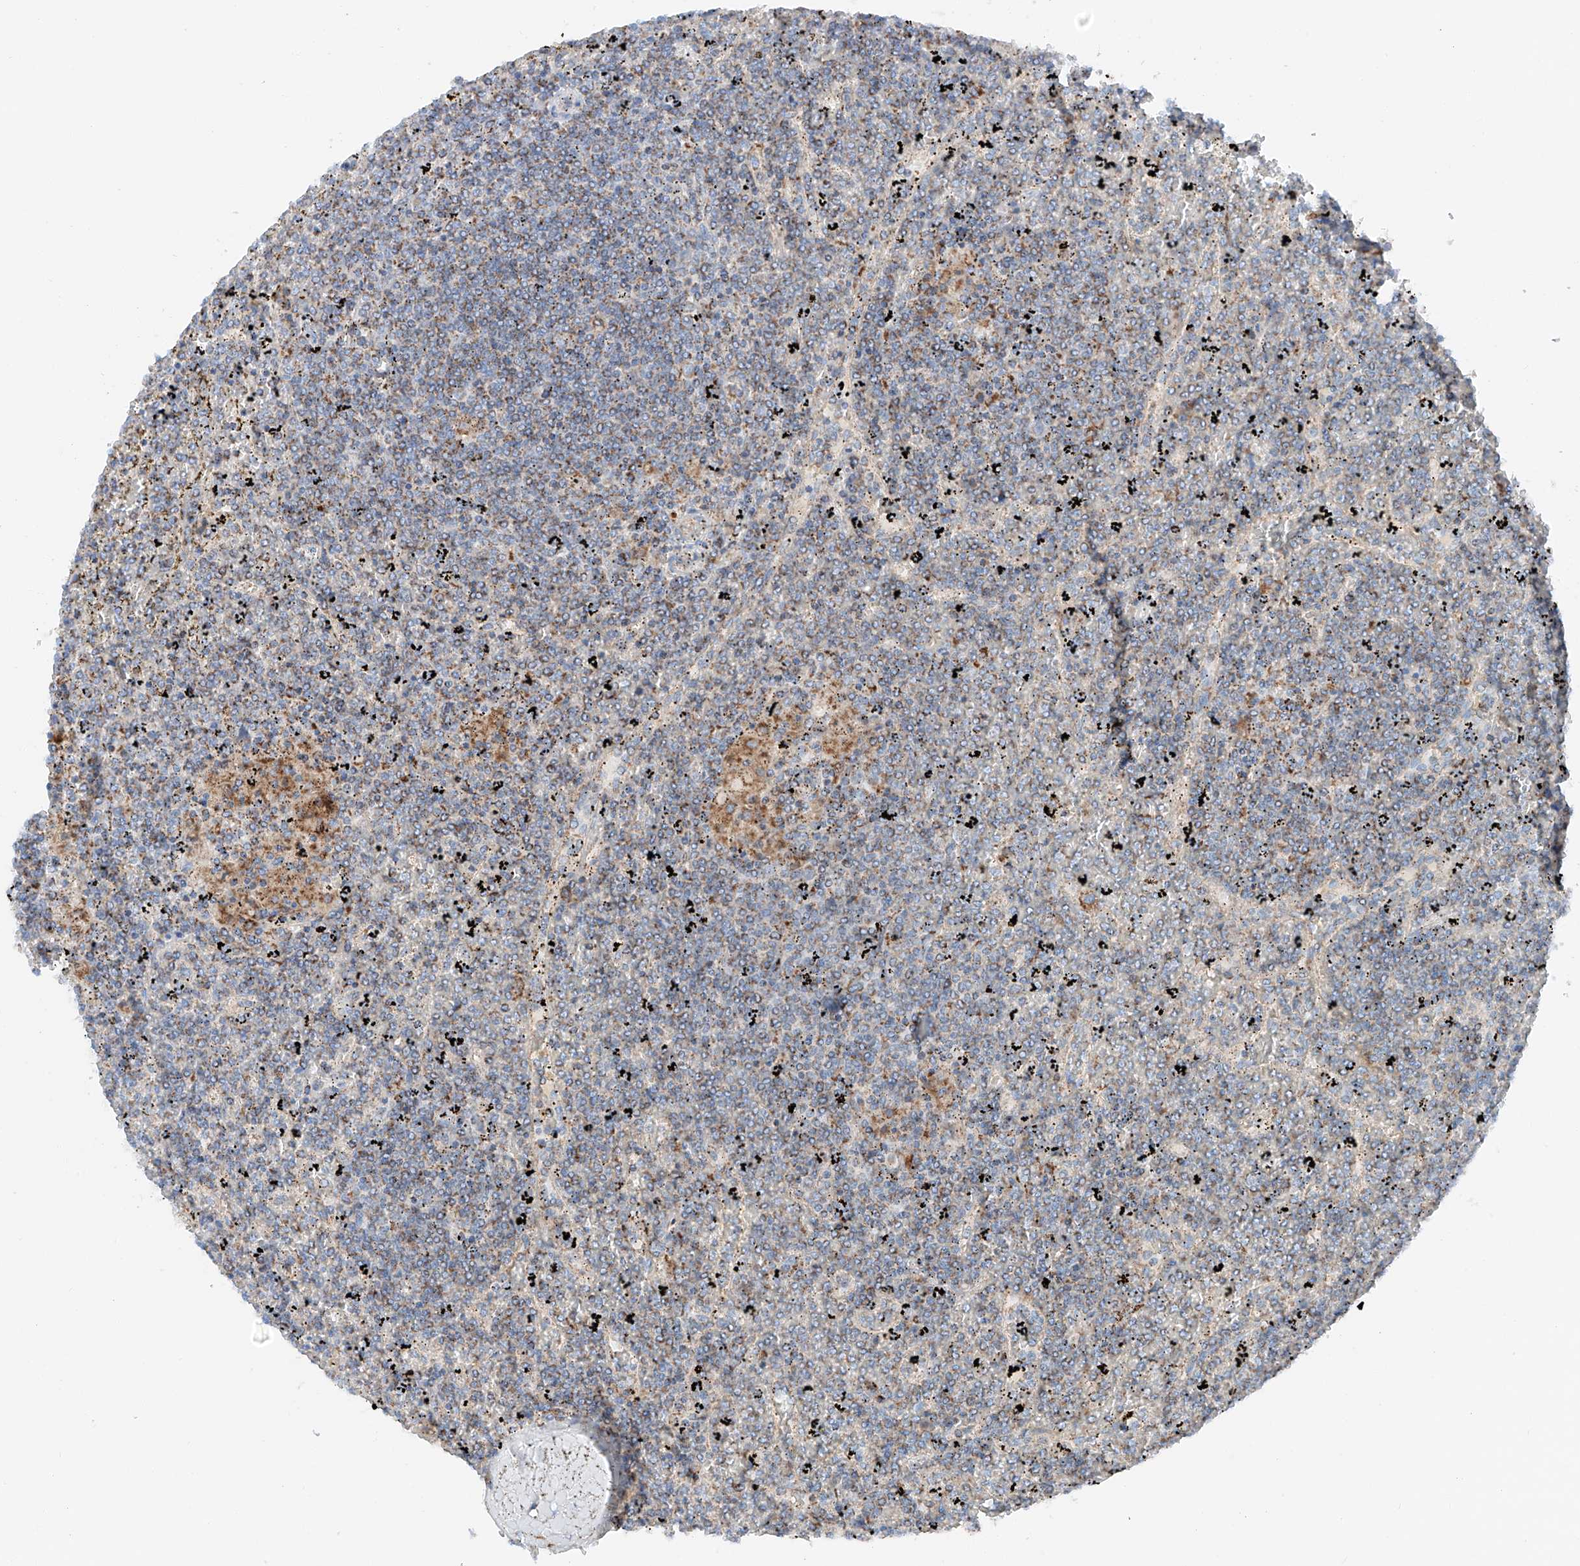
{"staining": {"intensity": "moderate", "quantity": "<25%", "location": "cytoplasmic/membranous"}, "tissue": "lymphoma", "cell_type": "Tumor cells", "image_type": "cancer", "snomed": [{"axis": "morphology", "description": "Malignant lymphoma, non-Hodgkin's type, Low grade"}, {"axis": "topography", "description": "Spleen"}], "caption": "Protein expression analysis of human lymphoma reveals moderate cytoplasmic/membranous positivity in about <25% of tumor cells.", "gene": "MRAP", "patient": {"sex": "female", "age": 19}}